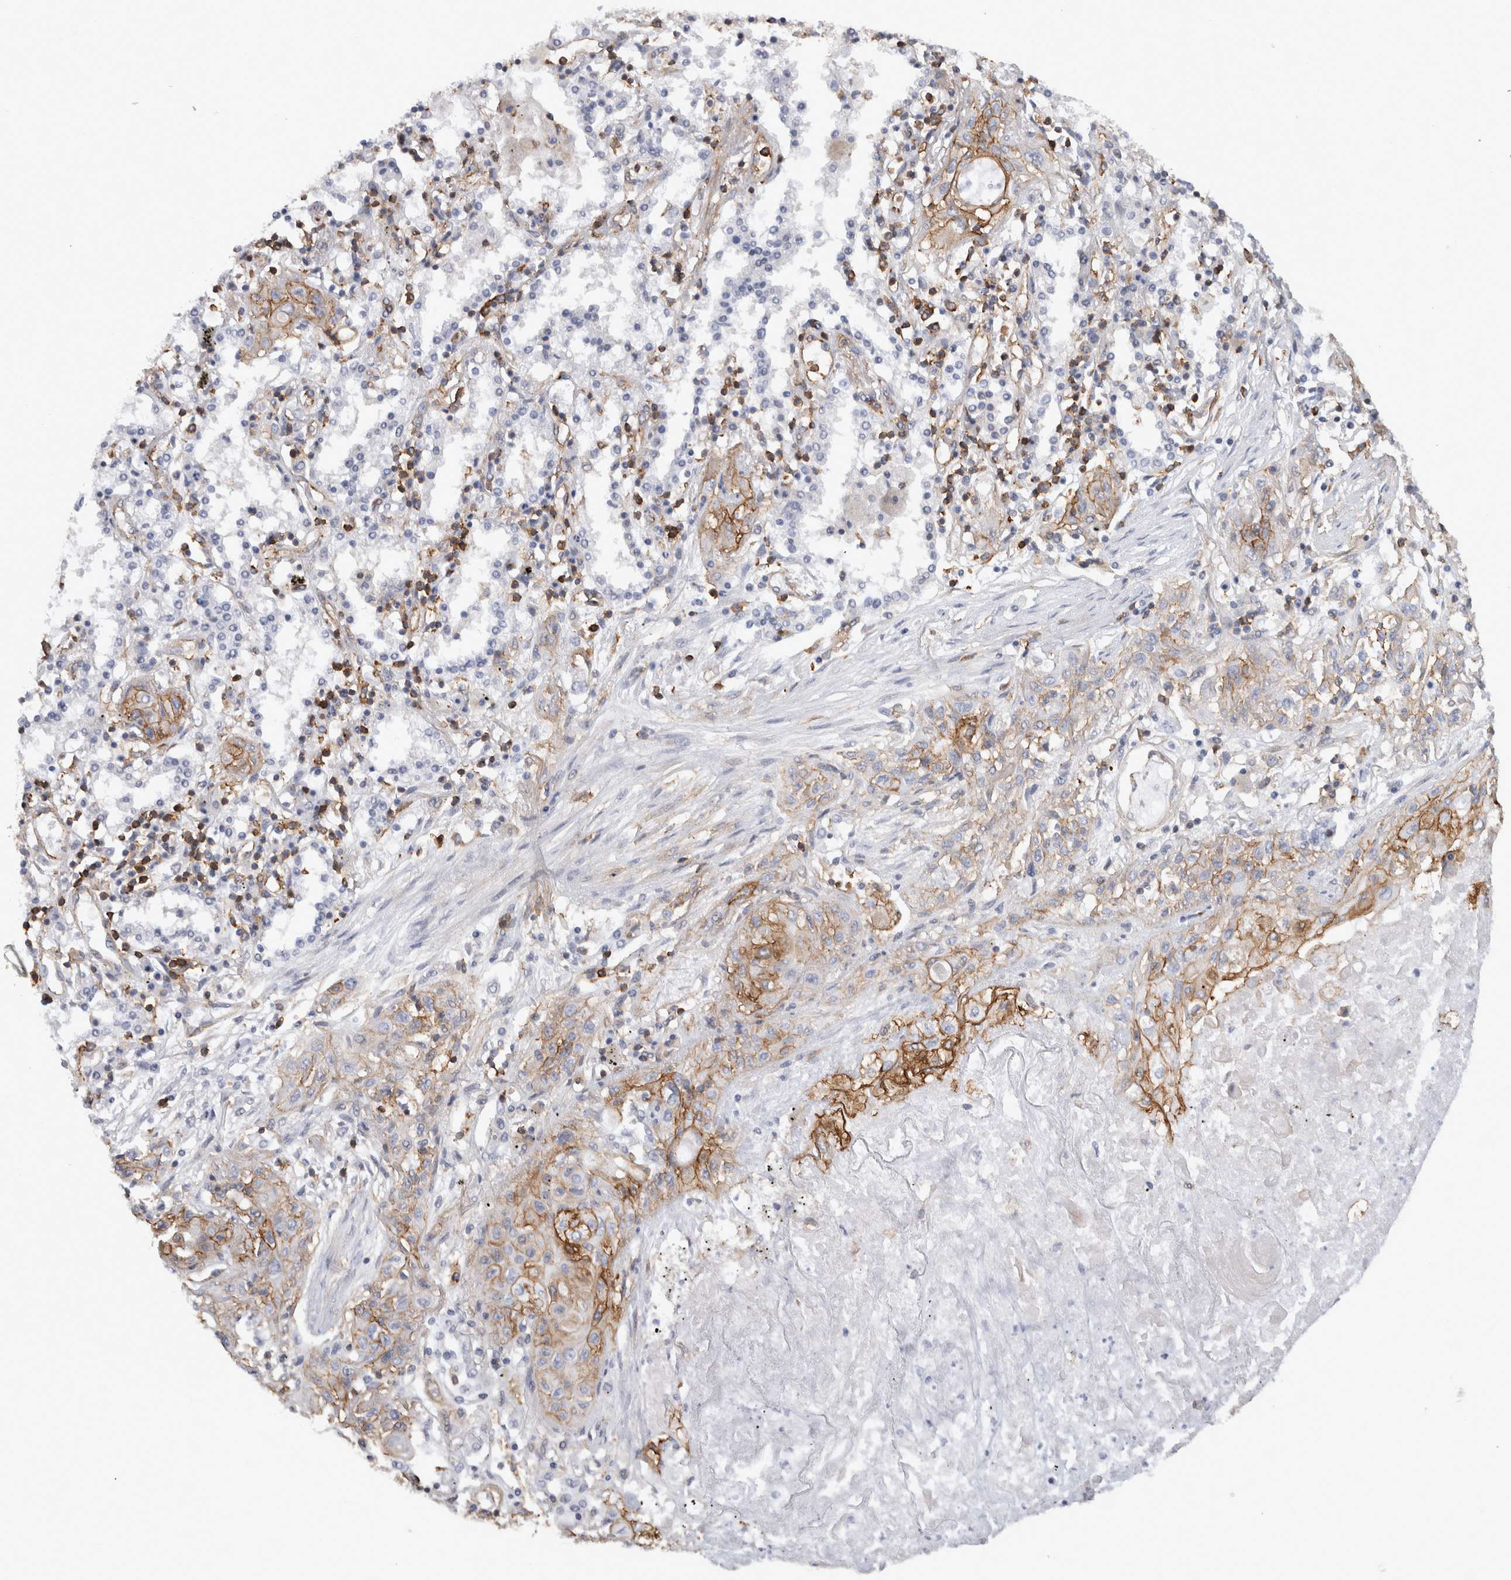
{"staining": {"intensity": "moderate", "quantity": "25%-75%", "location": "cytoplasmic/membranous"}, "tissue": "lung cancer", "cell_type": "Tumor cells", "image_type": "cancer", "snomed": [{"axis": "morphology", "description": "Squamous cell carcinoma, NOS"}, {"axis": "topography", "description": "Lung"}], "caption": "Protein staining exhibits moderate cytoplasmic/membranous expression in about 25%-75% of tumor cells in lung cancer.", "gene": "AHNAK", "patient": {"sex": "female", "age": 47}}